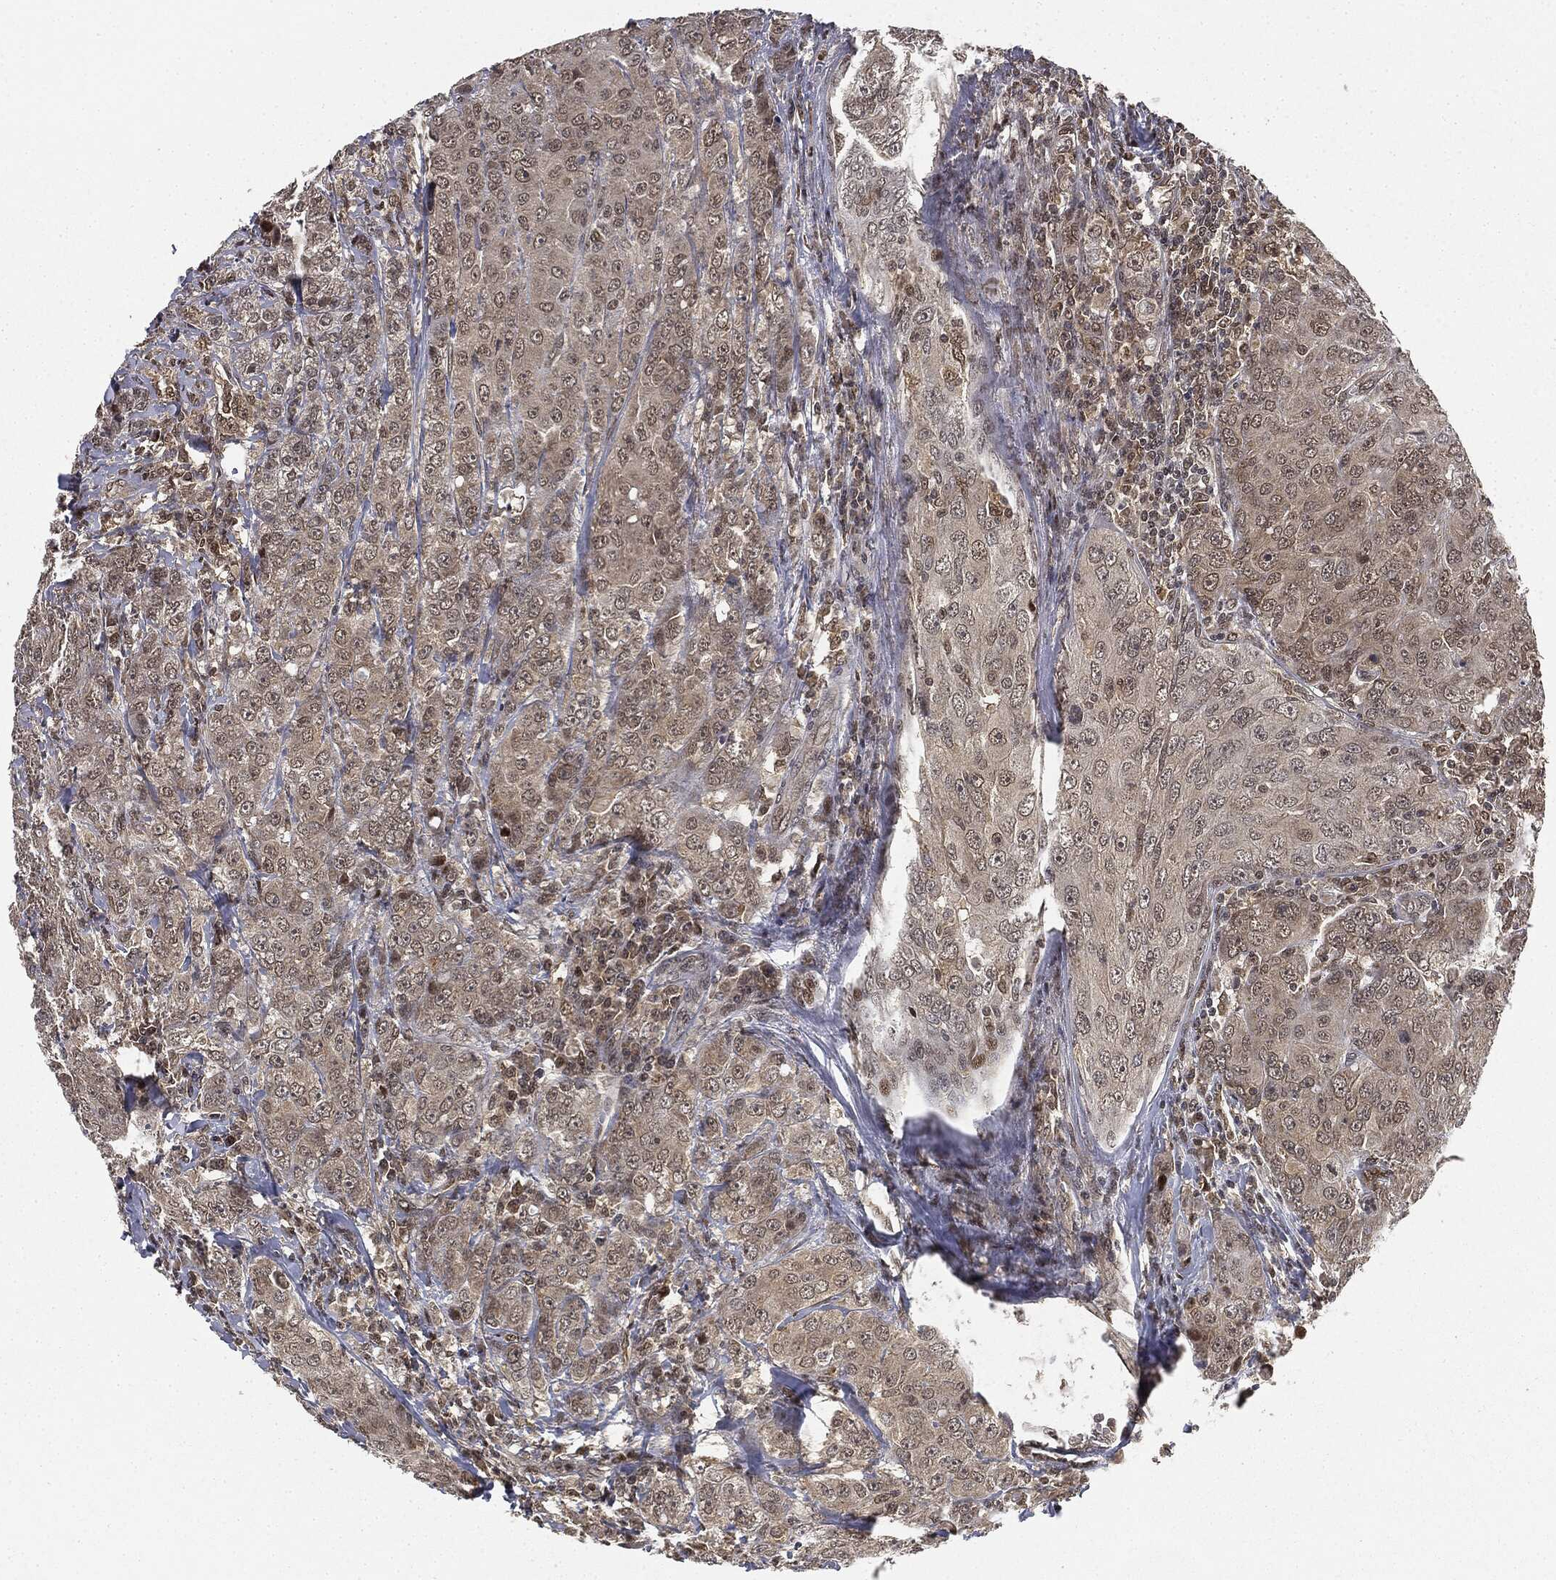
{"staining": {"intensity": "weak", "quantity": "25%-75%", "location": "cytoplasmic/membranous"}, "tissue": "breast cancer", "cell_type": "Tumor cells", "image_type": "cancer", "snomed": [{"axis": "morphology", "description": "Duct carcinoma"}, {"axis": "topography", "description": "Breast"}], "caption": "The image exhibits immunohistochemical staining of breast cancer (infiltrating ductal carcinoma). There is weak cytoplasmic/membranous staining is identified in approximately 25%-75% of tumor cells.", "gene": "TBC1D22A", "patient": {"sex": "female", "age": 43}}